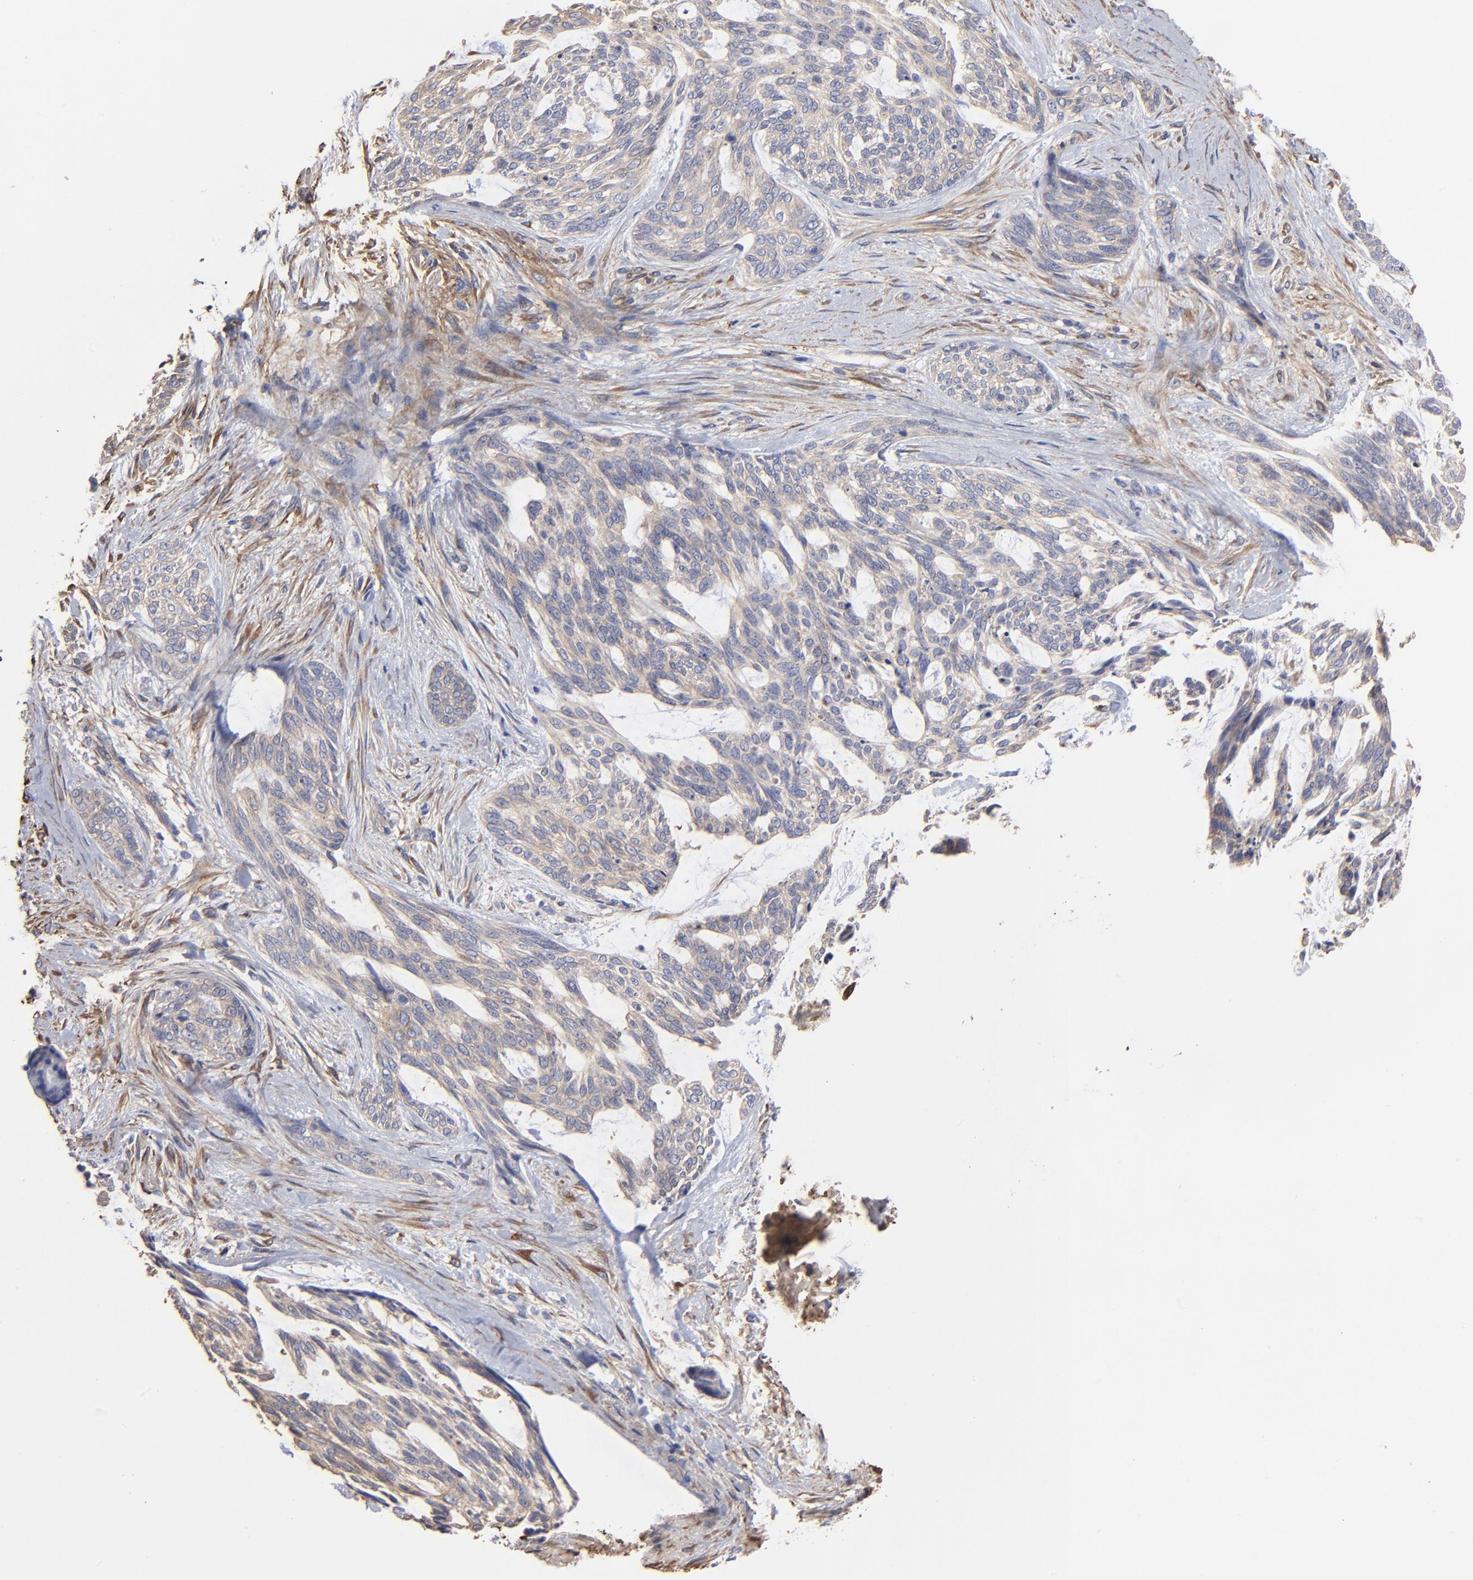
{"staining": {"intensity": "weak", "quantity": ">75%", "location": "cytoplasmic/membranous"}, "tissue": "skin cancer", "cell_type": "Tumor cells", "image_type": "cancer", "snomed": [{"axis": "morphology", "description": "Normal tissue, NOS"}, {"axis": "morphology", "description": "Basal cell carcinoma"}, {"axis": "topography", "description": "Skin"}], "caption": "Weak cytoplasmic/membranous positivity for a protein is seen in approximately >75% of tumor cells of skin cancer (basal cell carcinoma) using immunohistochemistry (IHC).", "gene": "CILP", "patient": {"sex": "female", "age": 71}}